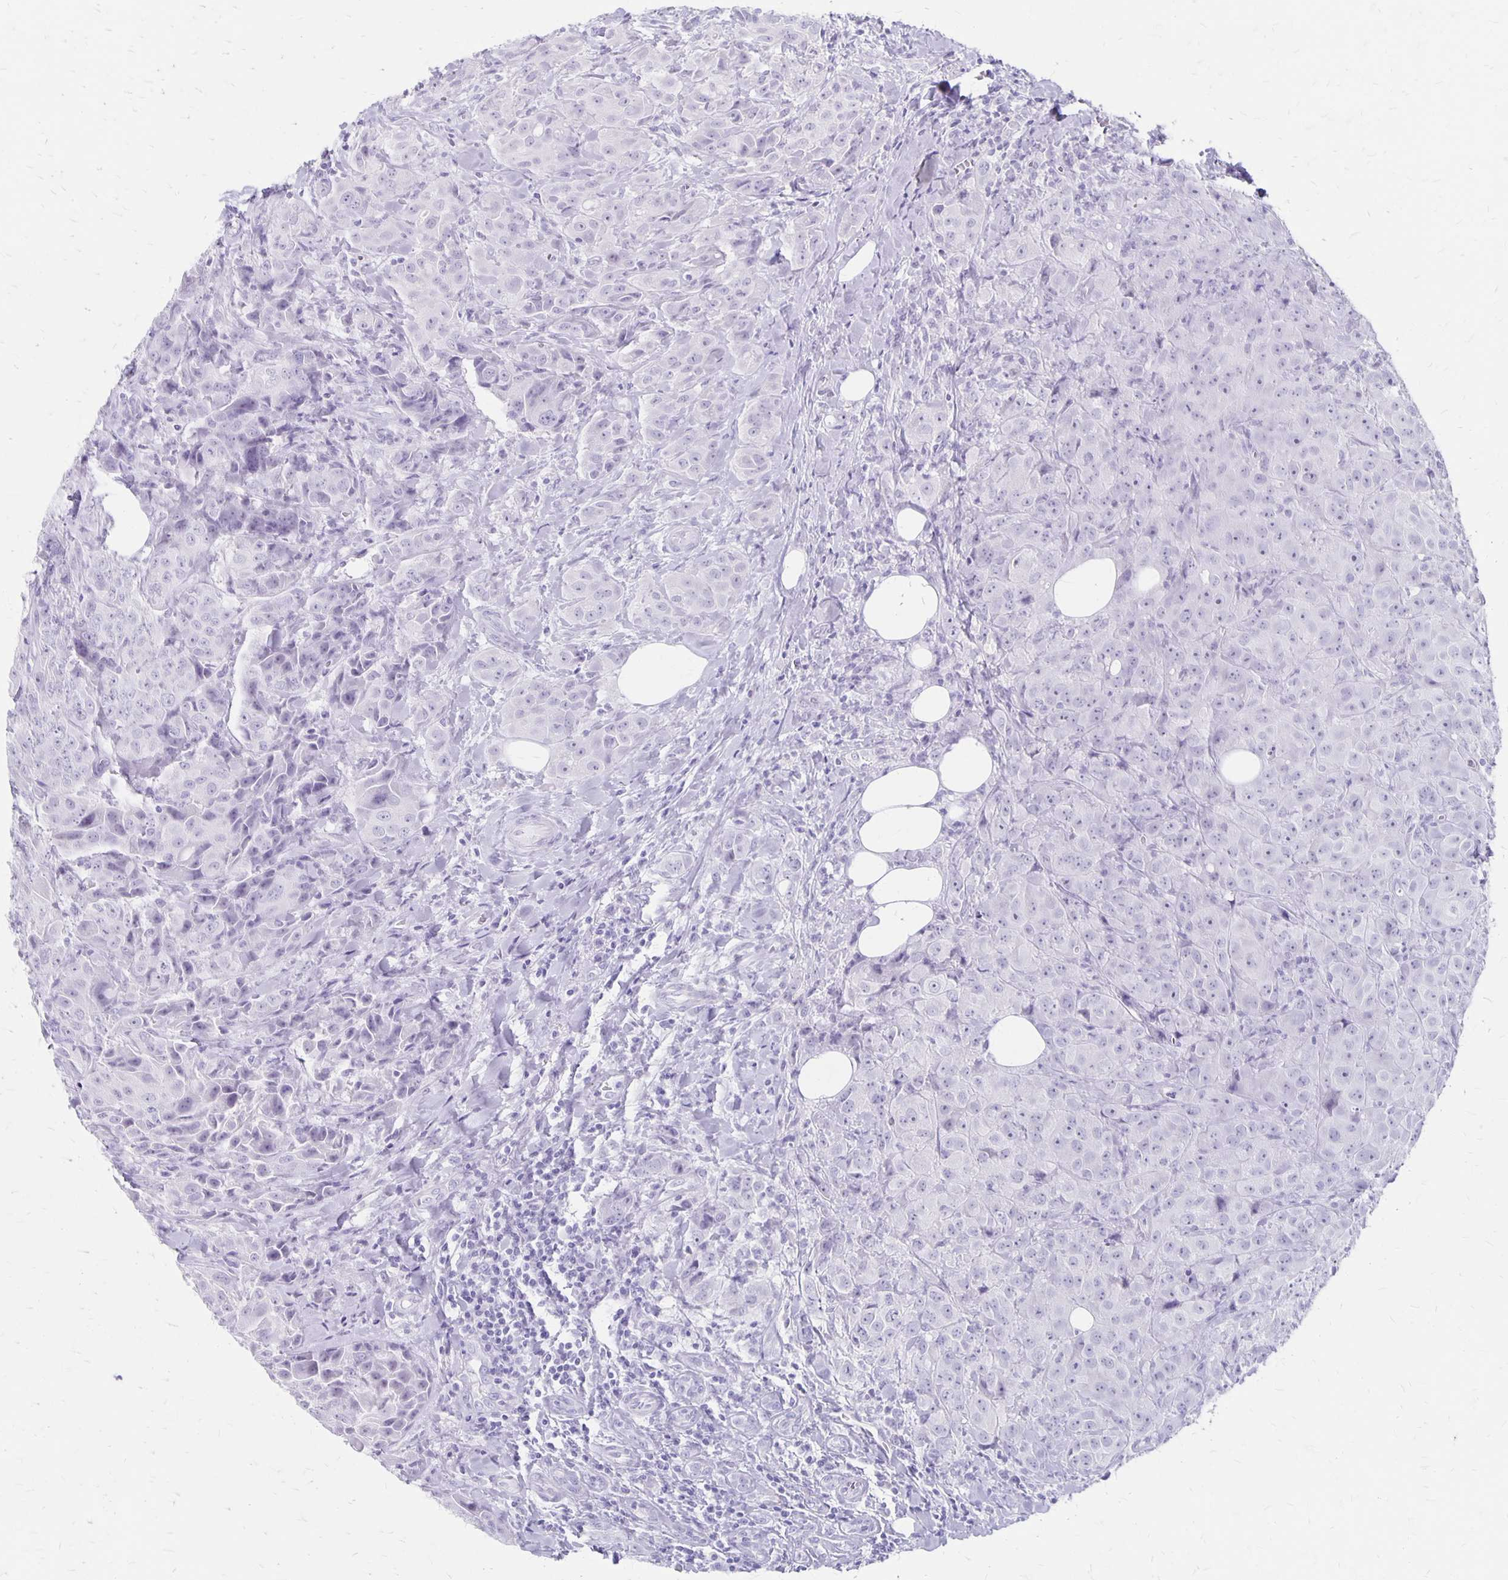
{"staining": {"intensity": "negative", "quantity": "none", "location": "none"}, "tissue": "breast cancer", "cell_type": "Tumor cells", "image_type": "cancer", "snomed": [{"axis": "morphology", "description": "Normal tissue, NOS"}, {"axis": "morphology", "description": "Duct carcinoma"}, {"axis": "topography", "description": "Breast"}], "caption": "Breast cancer was stained to show a protein in brown. There is no significant positivity in tumor cells. (DAB IHC with hematoxylin counter stain).", "gene": "MAGEC2", "patient": {"sex": "female", "age": 43}}